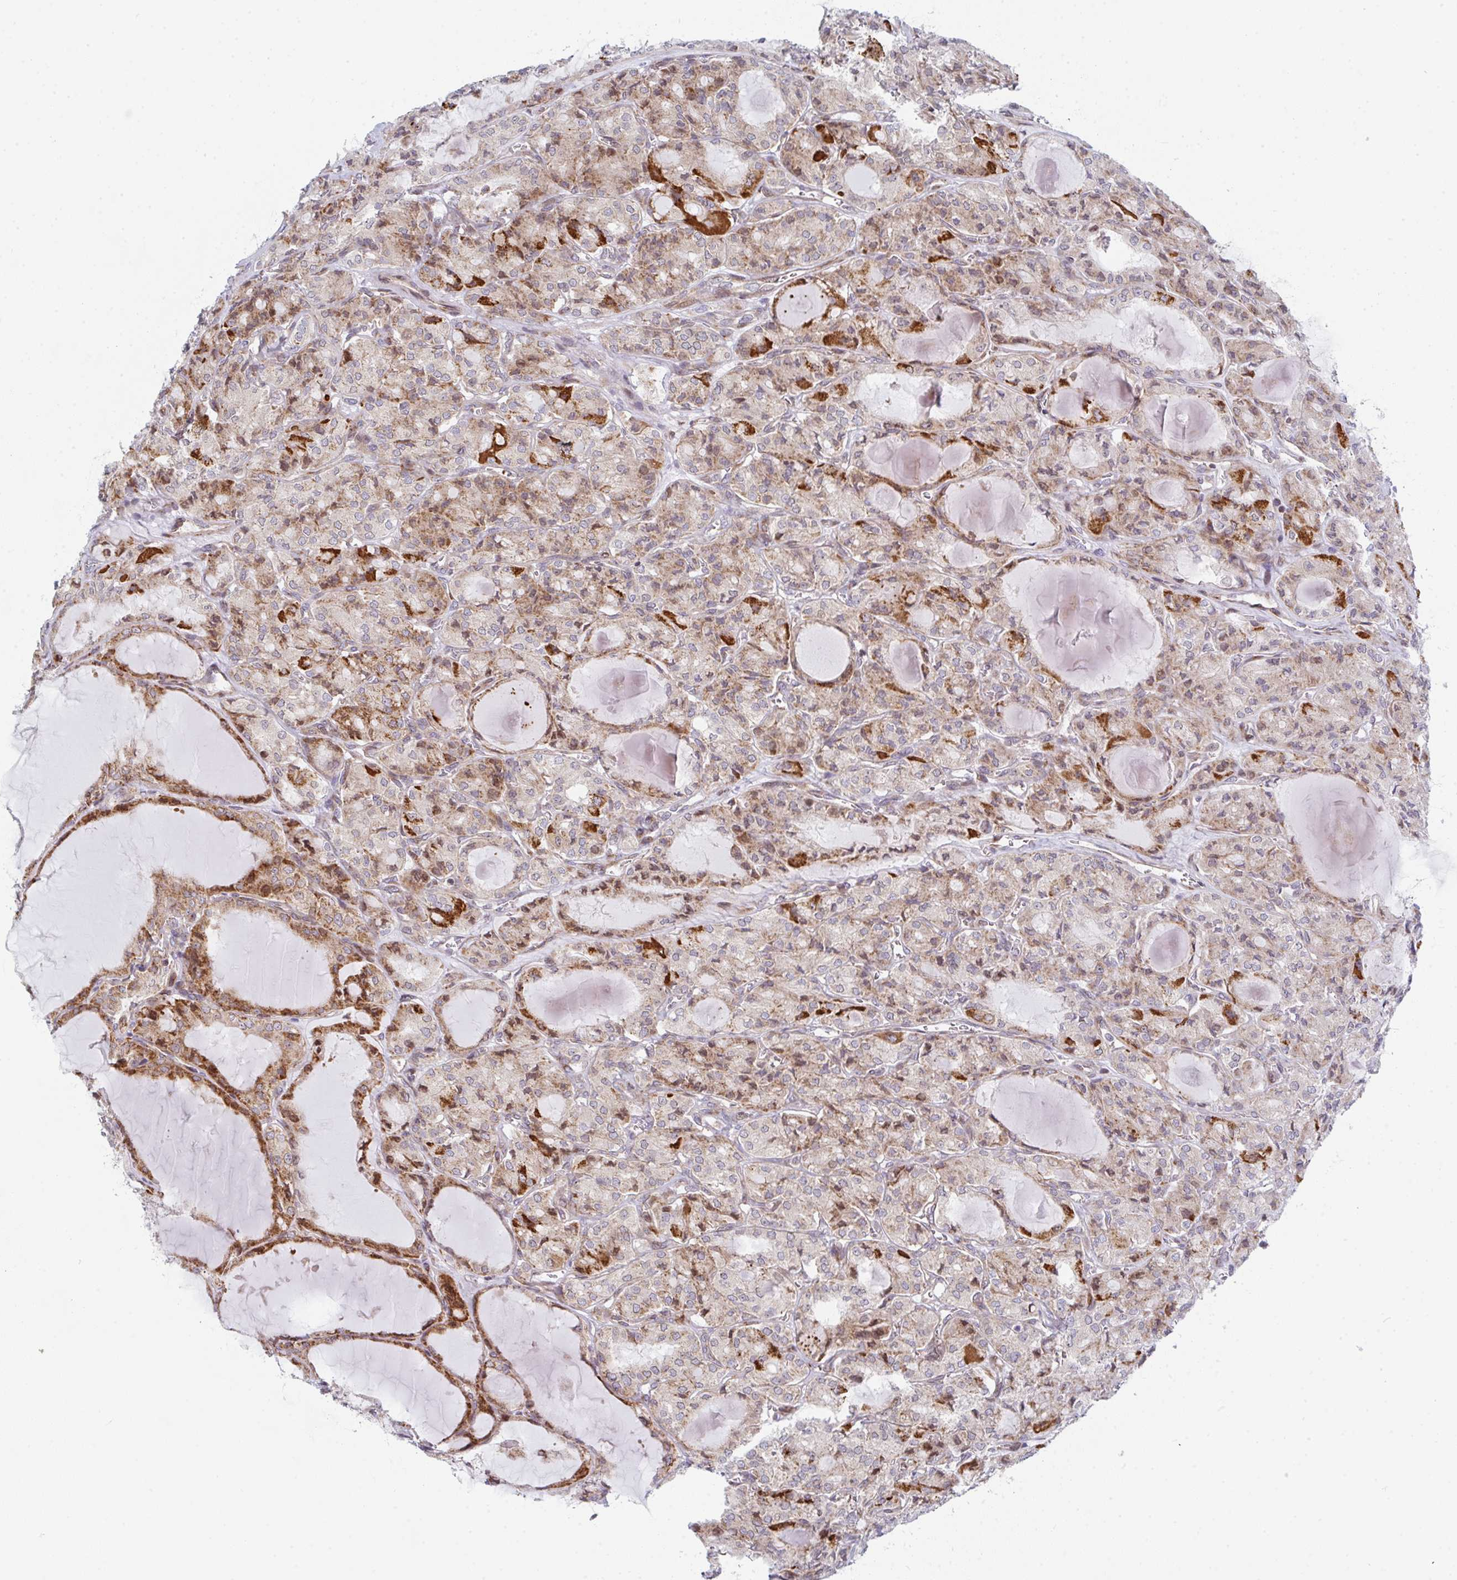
{"staining": {"intensity": "strong", "quantity": "<25%", "location": "cytoplasmic/membranous"}, "tissue": "thyroid cancer", "cell_type": "Tumor cells", "image_type": "cancer", "snomed": [{"axis": "morphology", "description": "Papillary adenocarcinoma, NOS"}, {"axis": "topography", "description": "Thyroid gland"}], "caption": "An image of human thyroid cancer (papillary adenocarcinoma) stained for a protein displays strong cytoplasmic/membranous brown staining in tumor cells. (Brightfield microscopy of DAB IHC at high magnification).", "gene": "PRKCH", "patient": {"sex": "male", "age": 87}}